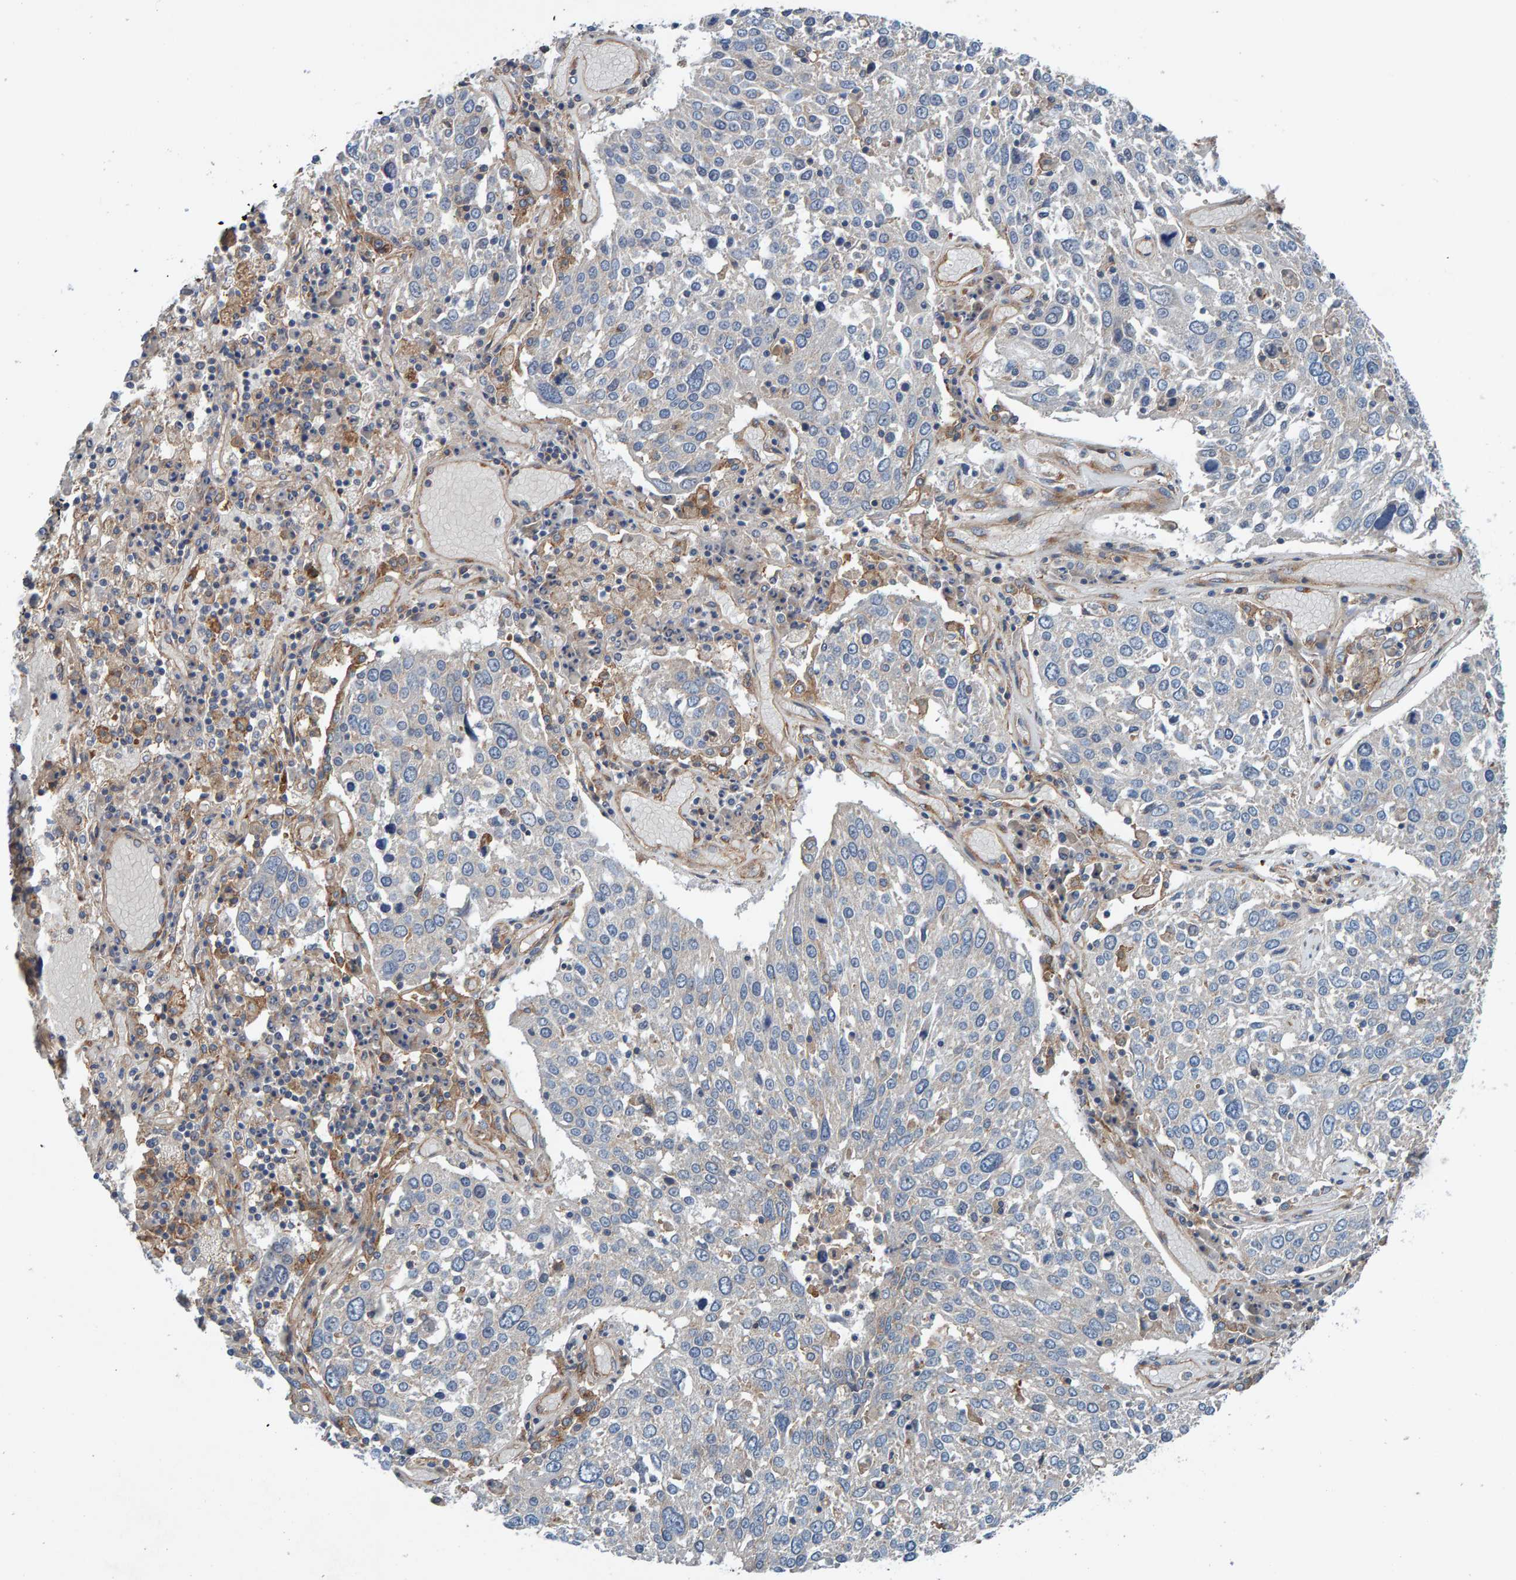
{"staining": {"intensity": "negative", "quantity": "none", "location": "none"}, "tissue": "lung cancer", "cell_type": "Tumor cells", "image_type": "cancer", "snomed": [{"axis": "morphology", "description": "Squamous cell carcinoma, NOS"}, {"axis": "topography", "description": "Lung"}], "caption": "Tumor cells are negative for protein expression in human lung cancer.", "gene": "MKLN1", "patient": {"sex": "male", "age": 65}}